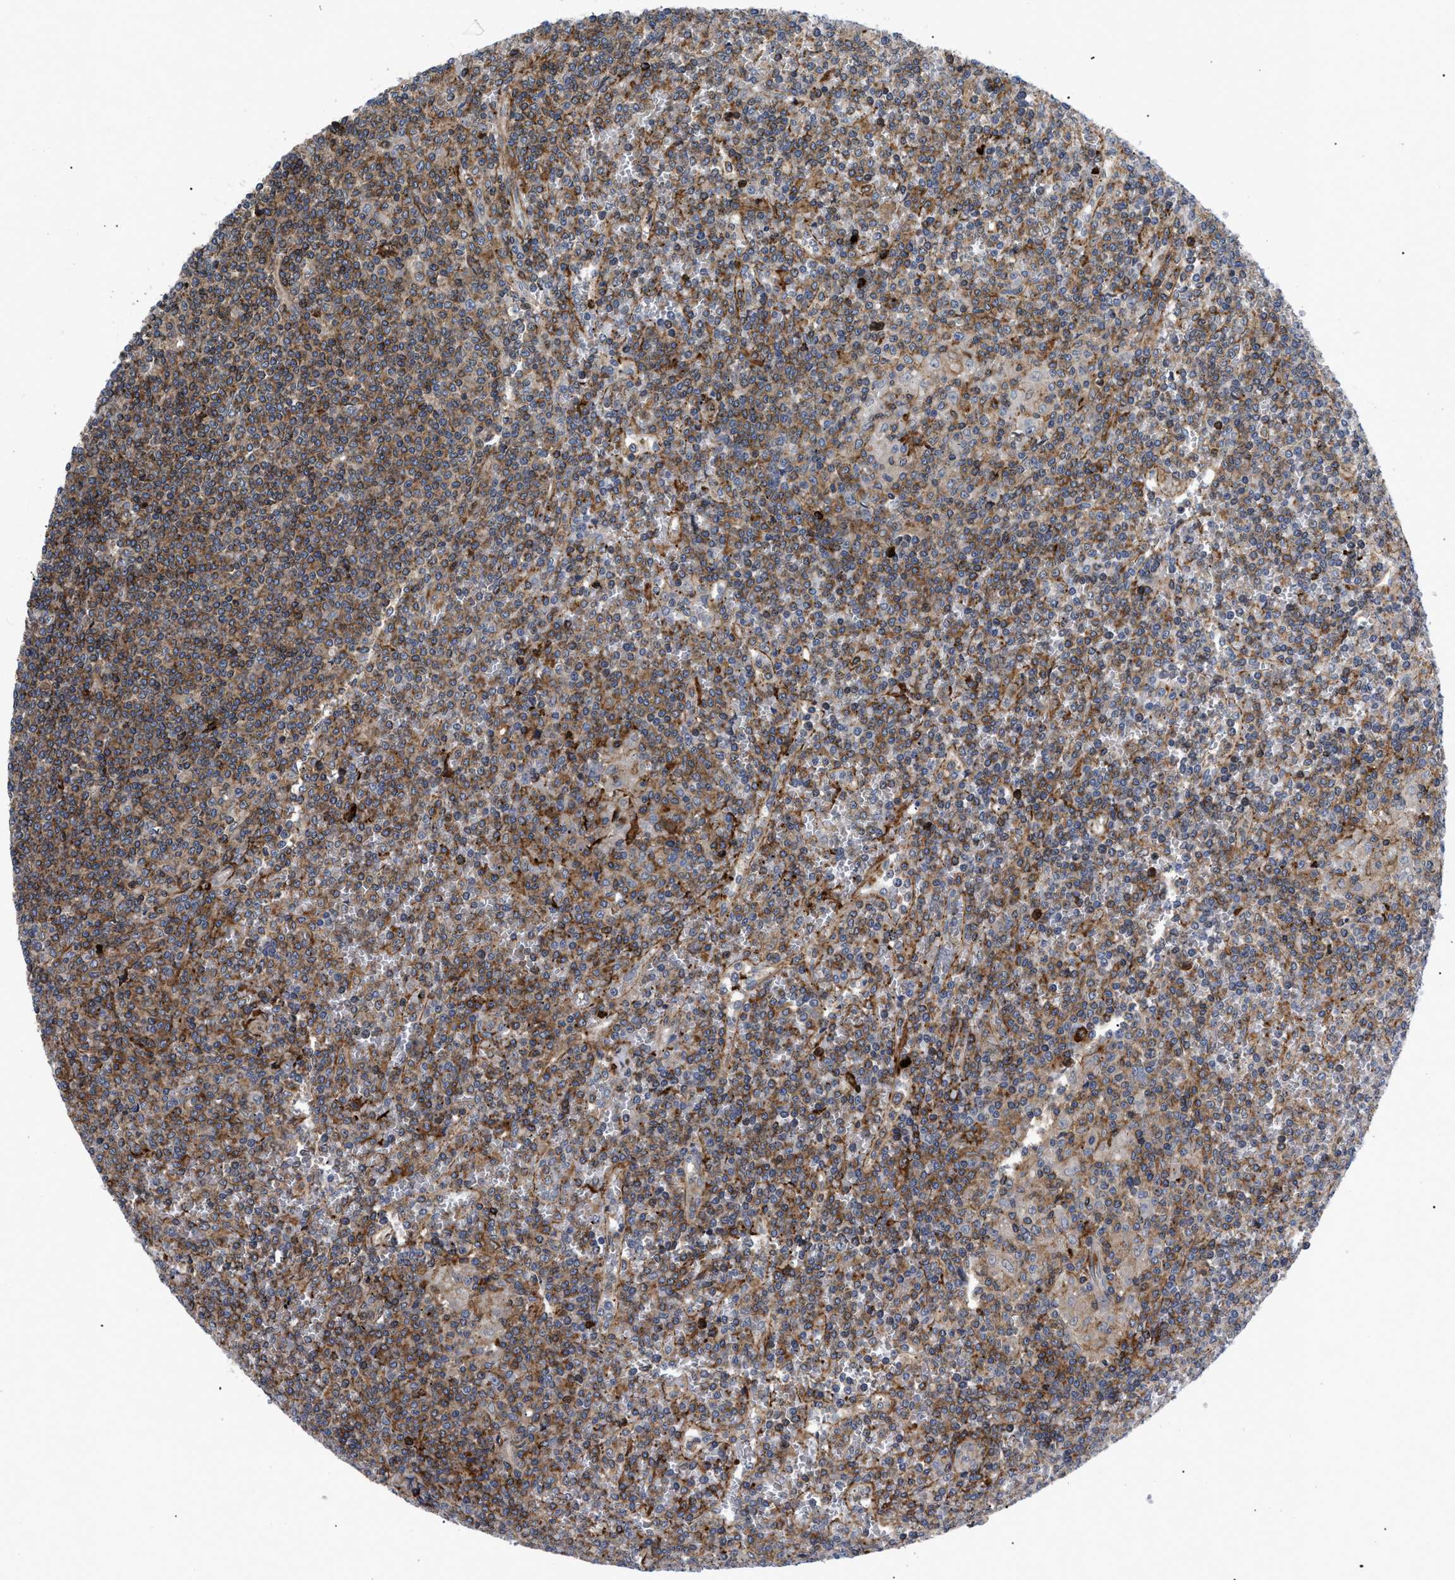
{"staining": {"intensity": "moderate", "quantity": "25%-75%", "location": "cytoplasmic/membranous"}, "tissue": "lymphoma", "cell_type": "Tumor cells", "image_type": "cancer", "snomed": [{"axis": "morphology", "description": "Malignant lymphoma, non-Hodgkin's type, Low grade"}, {"axis": "topography", "description": "Spleen"}], "caption": "Approximately 25%-75% of tumor cells in human lymphoma demonstrate moderate cytoplasmic/membranous protein expression as visualized by brown immunohistochemical staining.", "gene": "SPAST", "patient": {"sex": "female", "age": 19}}